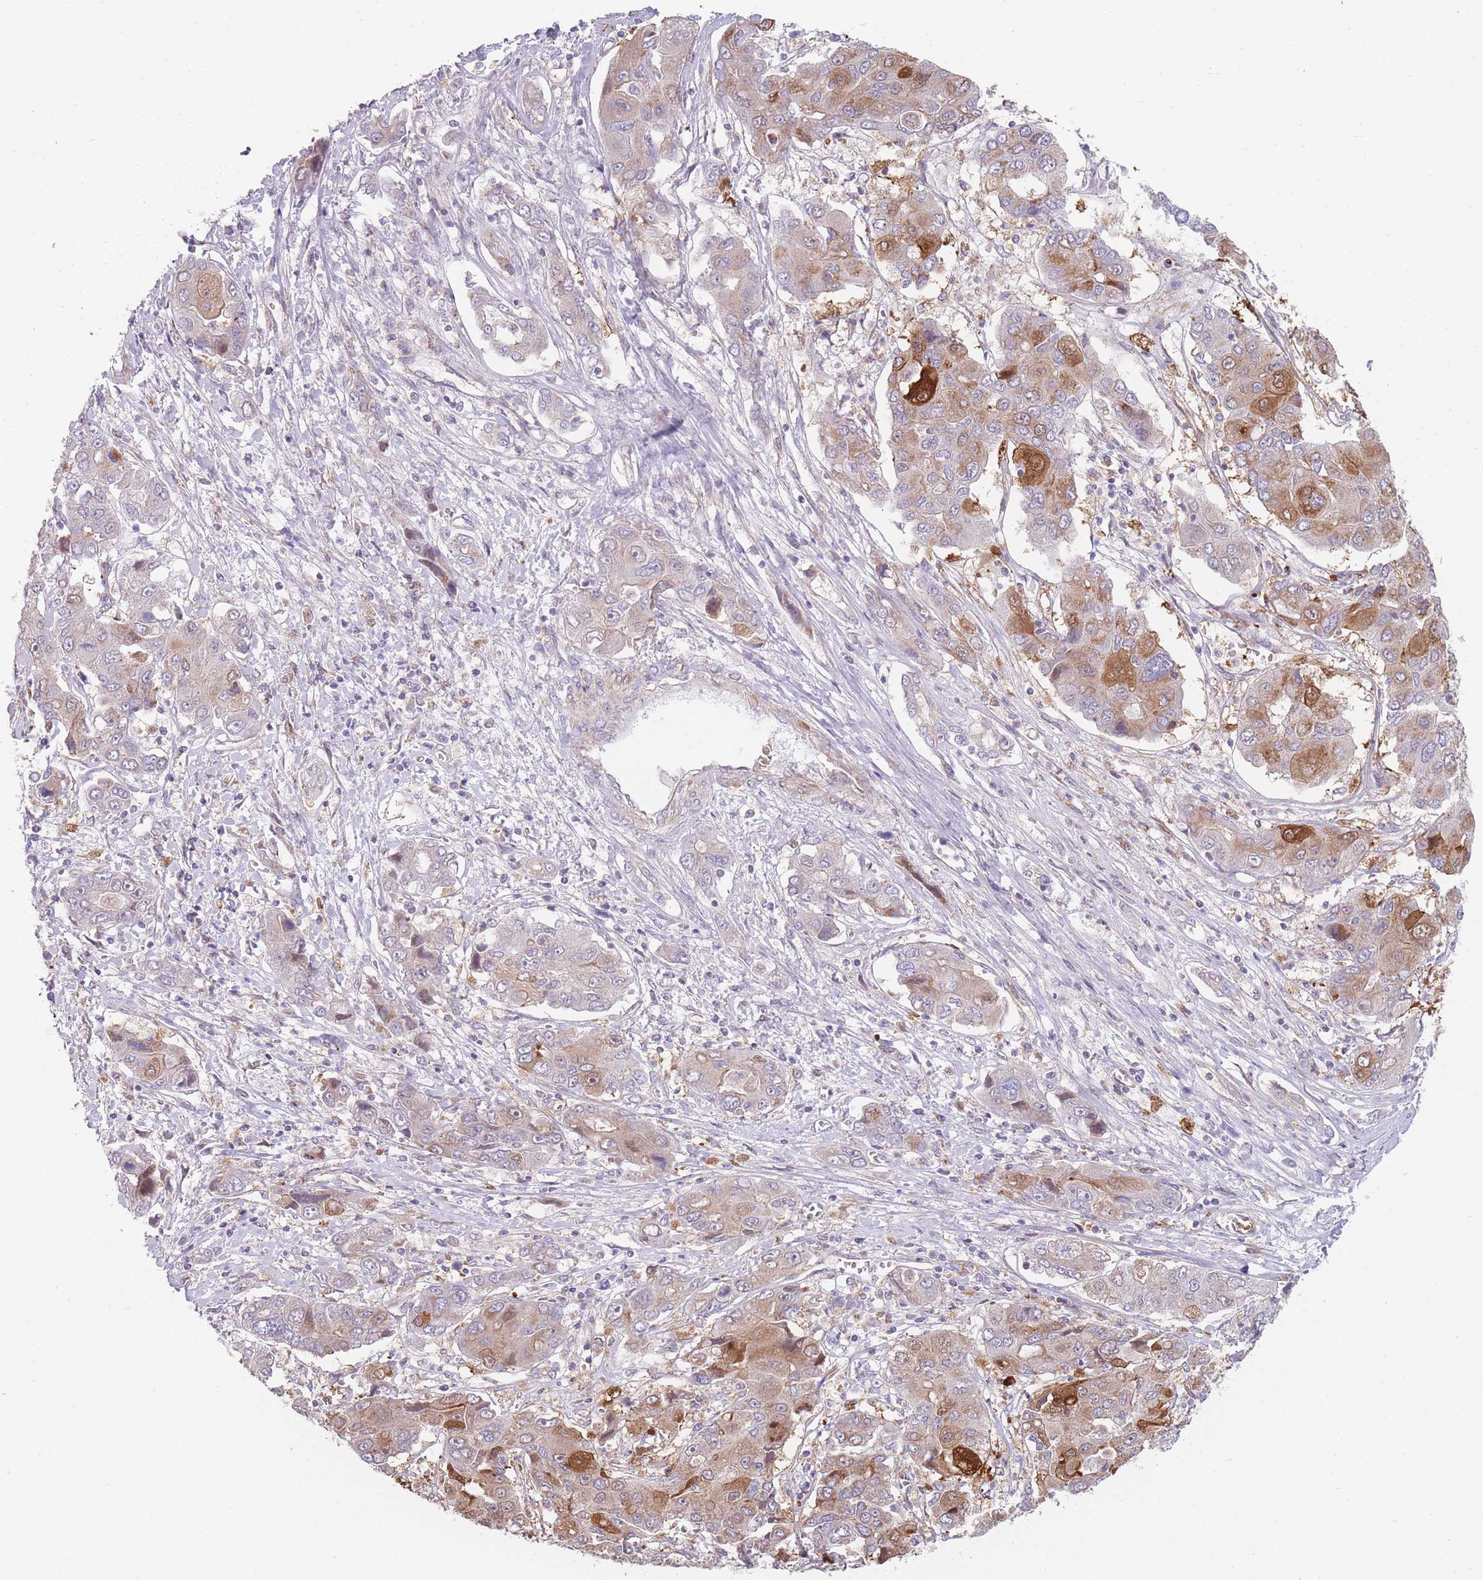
{"staining": {"intensity": "moderate", "quantity": "25%-75%", "location": "cytoplasmic/membranous"}, "tissue": "liver cancer", "cell_type": "Tumor cells", "image_type": "cancer", "snomed": [{"axis": "morphology", "description": "Cholangiocarcinoma"}, {"axis": "topography", "description": "Liver"}], "caption": "Tumor cells reveal medium levels of moderate cytoplasmic/membranous positivity in about 25%-75% of cells in human liver cancer (cholangiocarcinoma).", "gene": "SMPD4", "patient": {"sex": "male", "age": 67}}